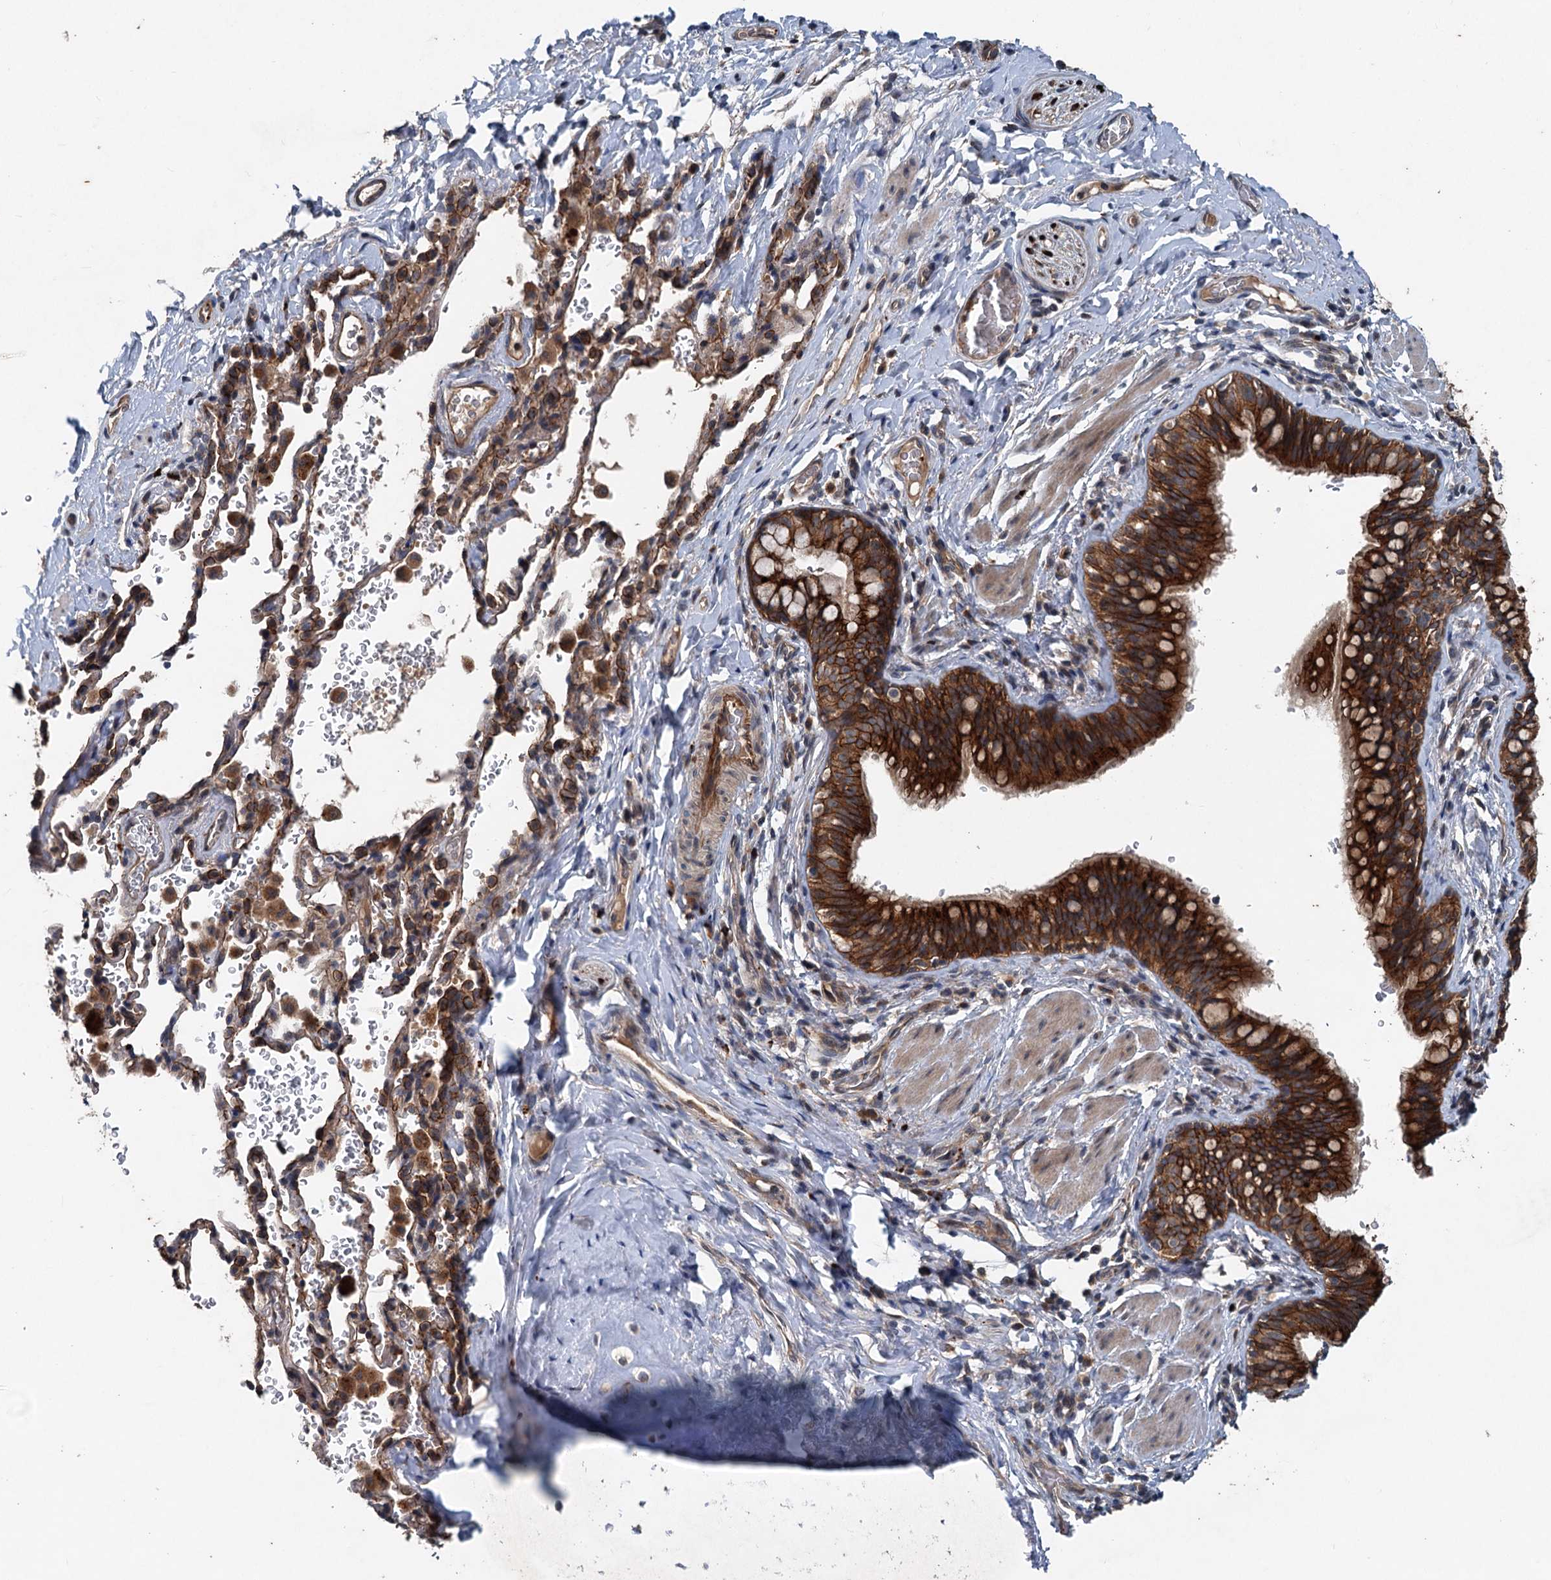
{"staining": {"intensity": "strong", "quantity": ">75%", "location": "cytoplasmic/membranous"}, "tissue": "bronchus", "cell_type": "Respiratory epithelial cells", "image_type": "normal", "snomed": [{"axis": "morphology", "description": "Normal tissue, NOS"}, {"axis": "topography", "description": "Cartilage tissue"}, {"axis": "topography", "description": "Bronchus"}], "caption": "The immunohistochemical stain highlights strong cytoplasmic/membranous expression in respiratory epithelial cells of benign bronchus. (DAB IHC, brown staining for protein, blue staining for nuclei).", "gene": "N4BP2L2", "patient": {"sex": "female", "age": 36}}